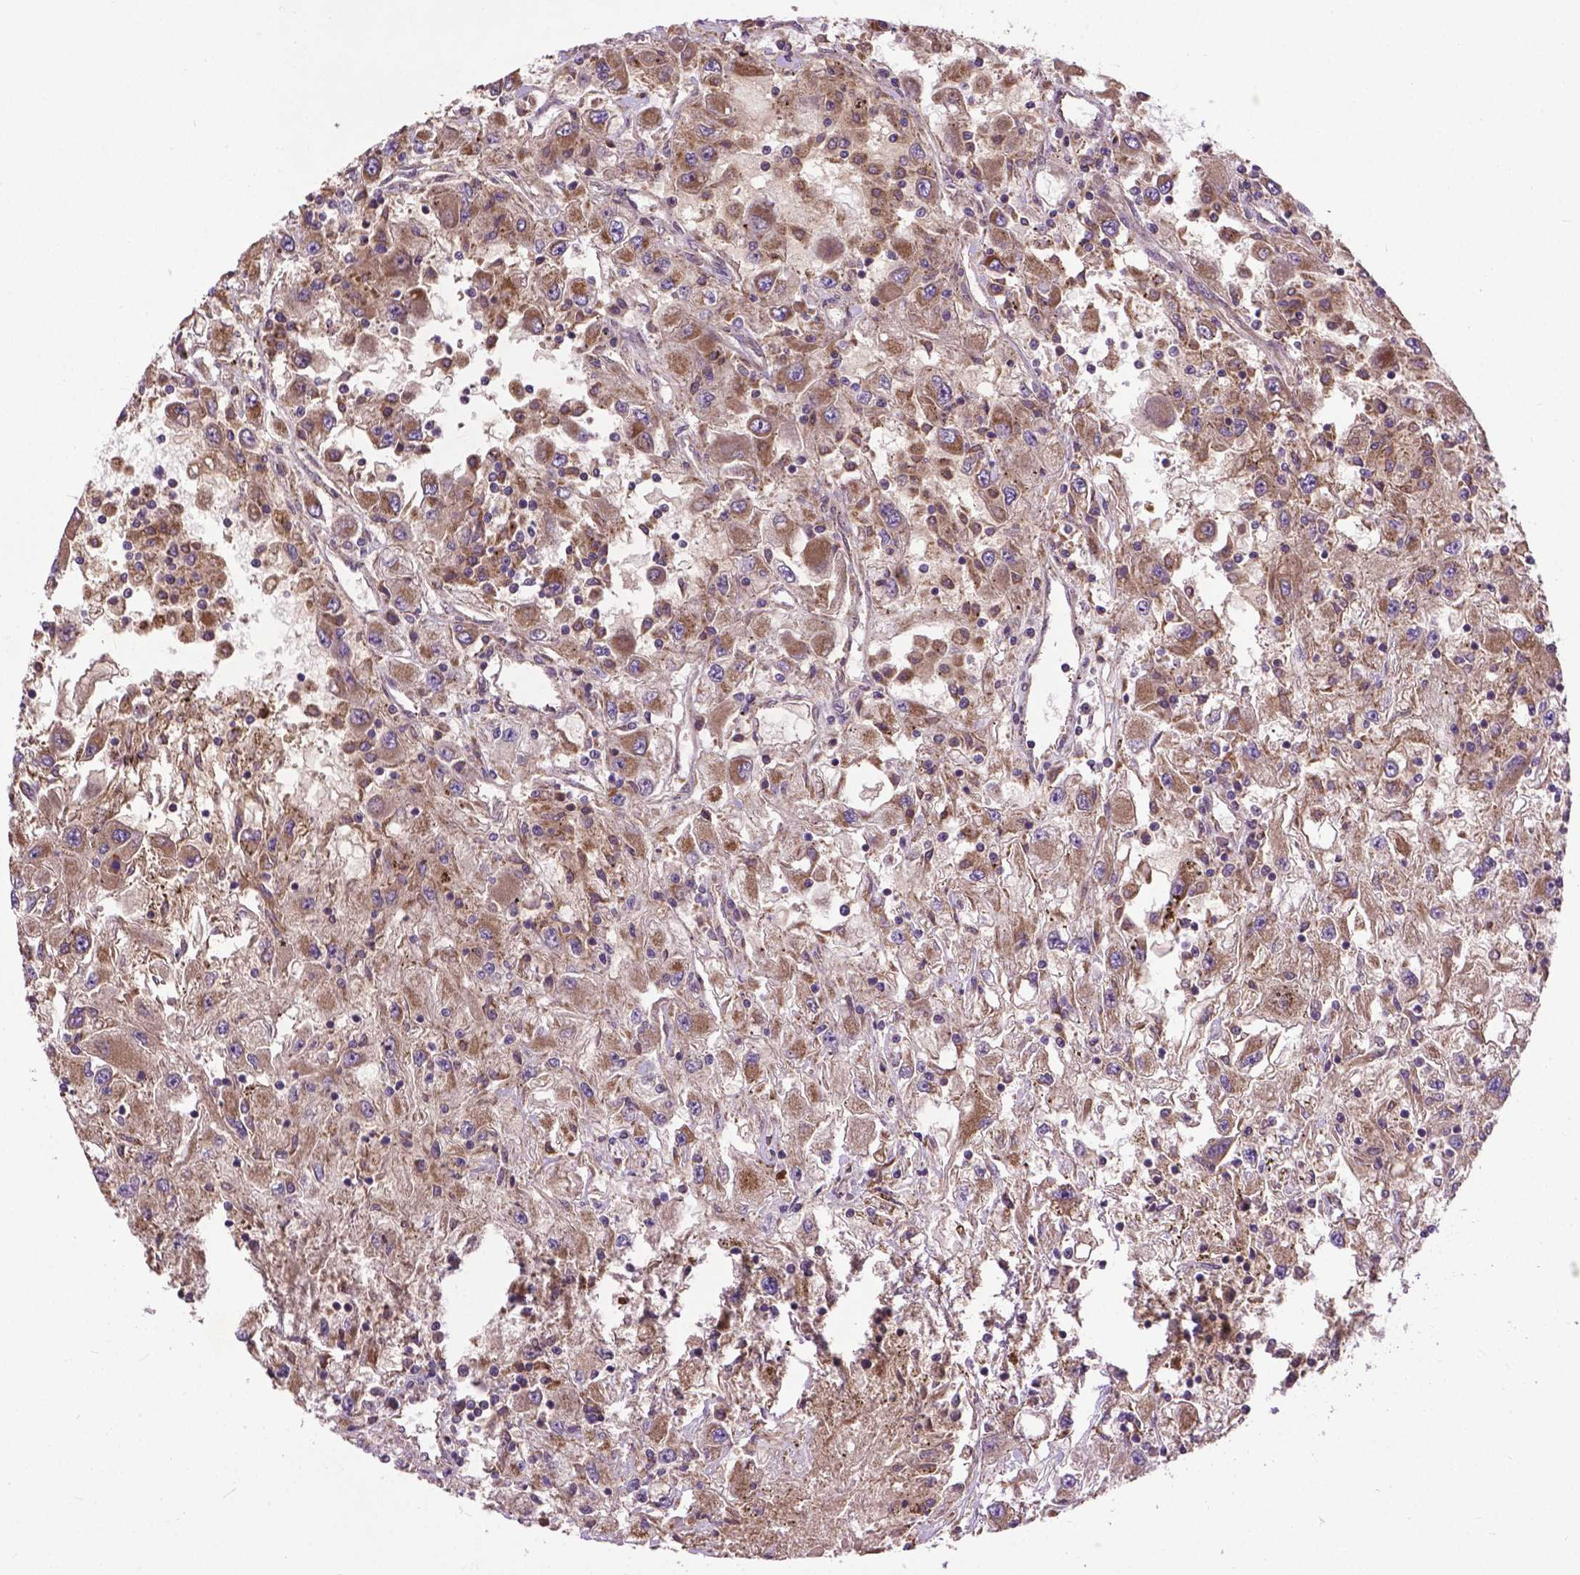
{"staining": {"intensity": "moderate", "quantity": ">75%", "location": "cytoplasmic/membranous"}, "tissue": "renal cancer", "cell_type": "Tumor cells", "image_type": "cancer", "snomed": [{"axis": "morphology", "description": "Adenocarcinoma, NOS"}, {"axis": "topography", "description": "Kidney"}], "caption": "Human renal cancer stained for a protein (brown) demonstrates moderate cytoplasmic/membranous positive positivity in about >75% of tumor cells.", "gene": "ZNF616", "patient": {"sex": "female", "age": 67}}